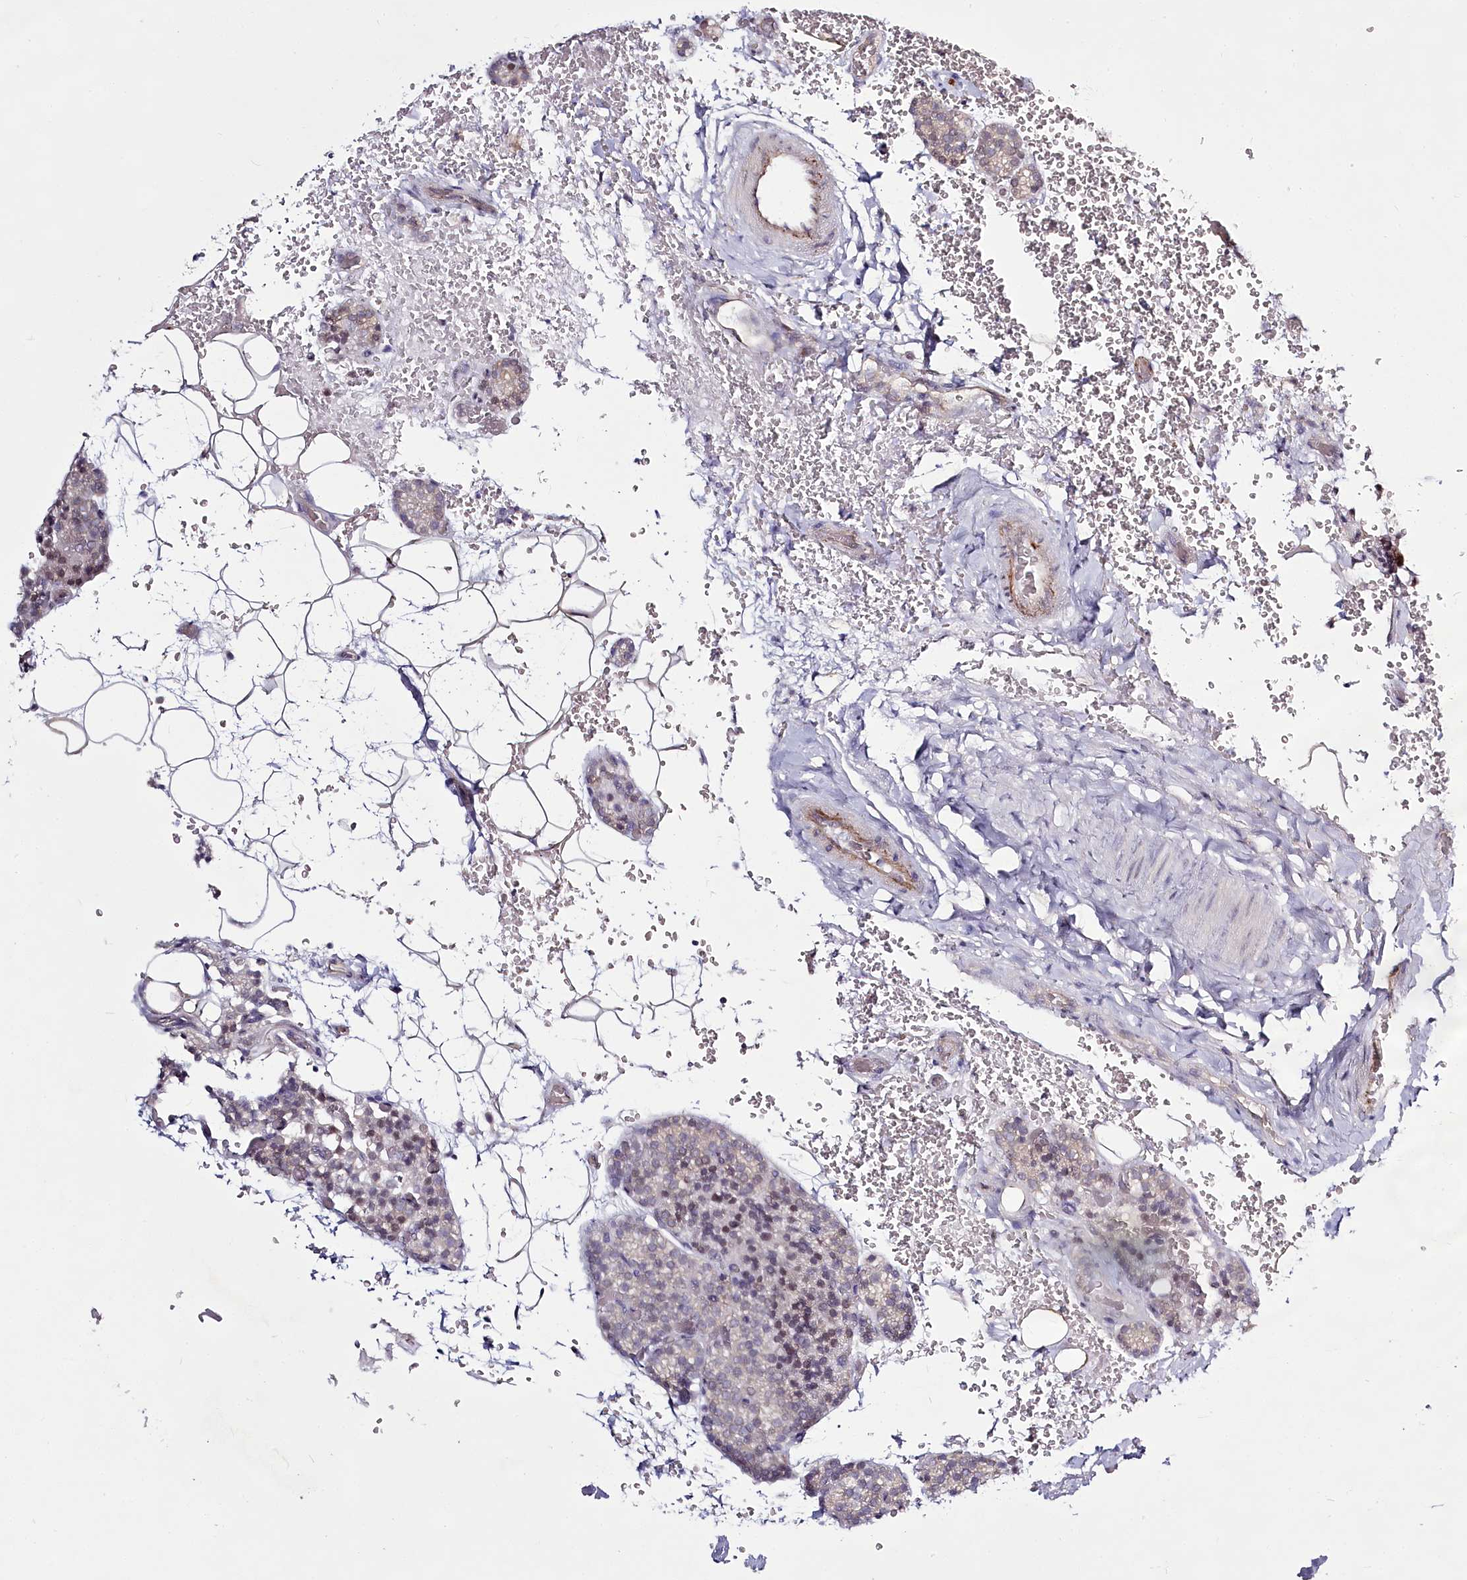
{"staining": {"intensity": "negative", "quantity": "none", "location": "none"}, "tissue": "parathyroid gland", "cell_type": "Glandular cells", "image_type": "normal", "snomed": [{"axis": "morphology", "description": "Normal tissue, NOS"}, {"axis": "topography", "description": "Parathyroid gland"}], "caption": "This is an immunohistochemistry image of unremarkable human parathyroid gland. There is no staining in glandular cells.", "gene": "SPINK13", "patient": {"sex": "male", "age": 50}}